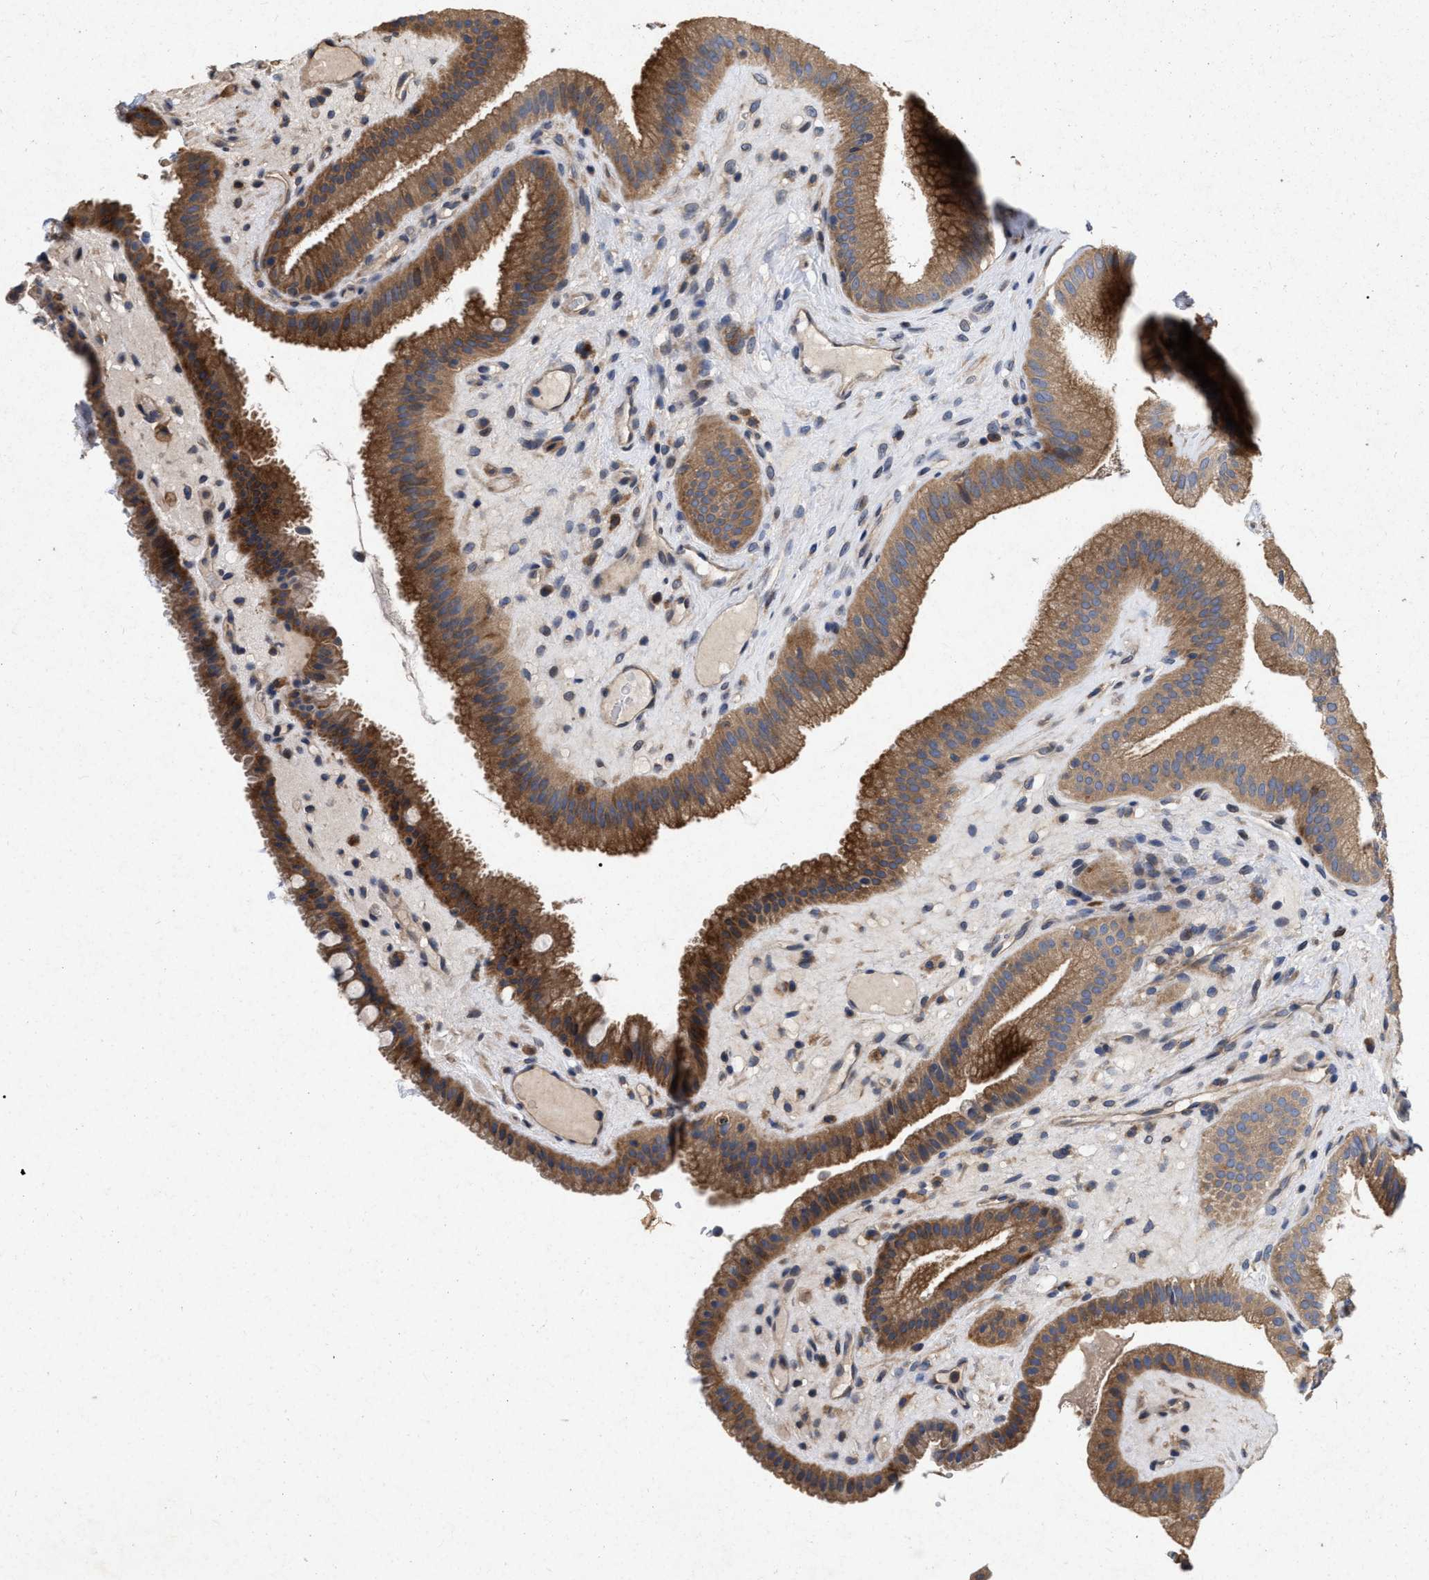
{"staining": {"intensity": "strong", "quantity": ">75%", "location": "cytoplasmic/membranous"}, "tissue": "gallbladder", "cell_type": "Glandular cells", "image_type": "normal", "snomed": [{"axis": "morphology", "description": "Normal tissue, NOS"}, {"axis": "topography", "description": "Gallbladder"}], "caption": "Immunohistochemistry (IHC) image of benign gallbladder: human gallbladder stained using immunohistochemistry (IHC) demonstrates high levels of strong protein expression localized specifically in the cytoplasmic/membranous of glandular cells, appearing as a cytoplasmic/membranous brown color.", "gene": "CDKN2C", "patient": {"sex": "male", "age": 49}}